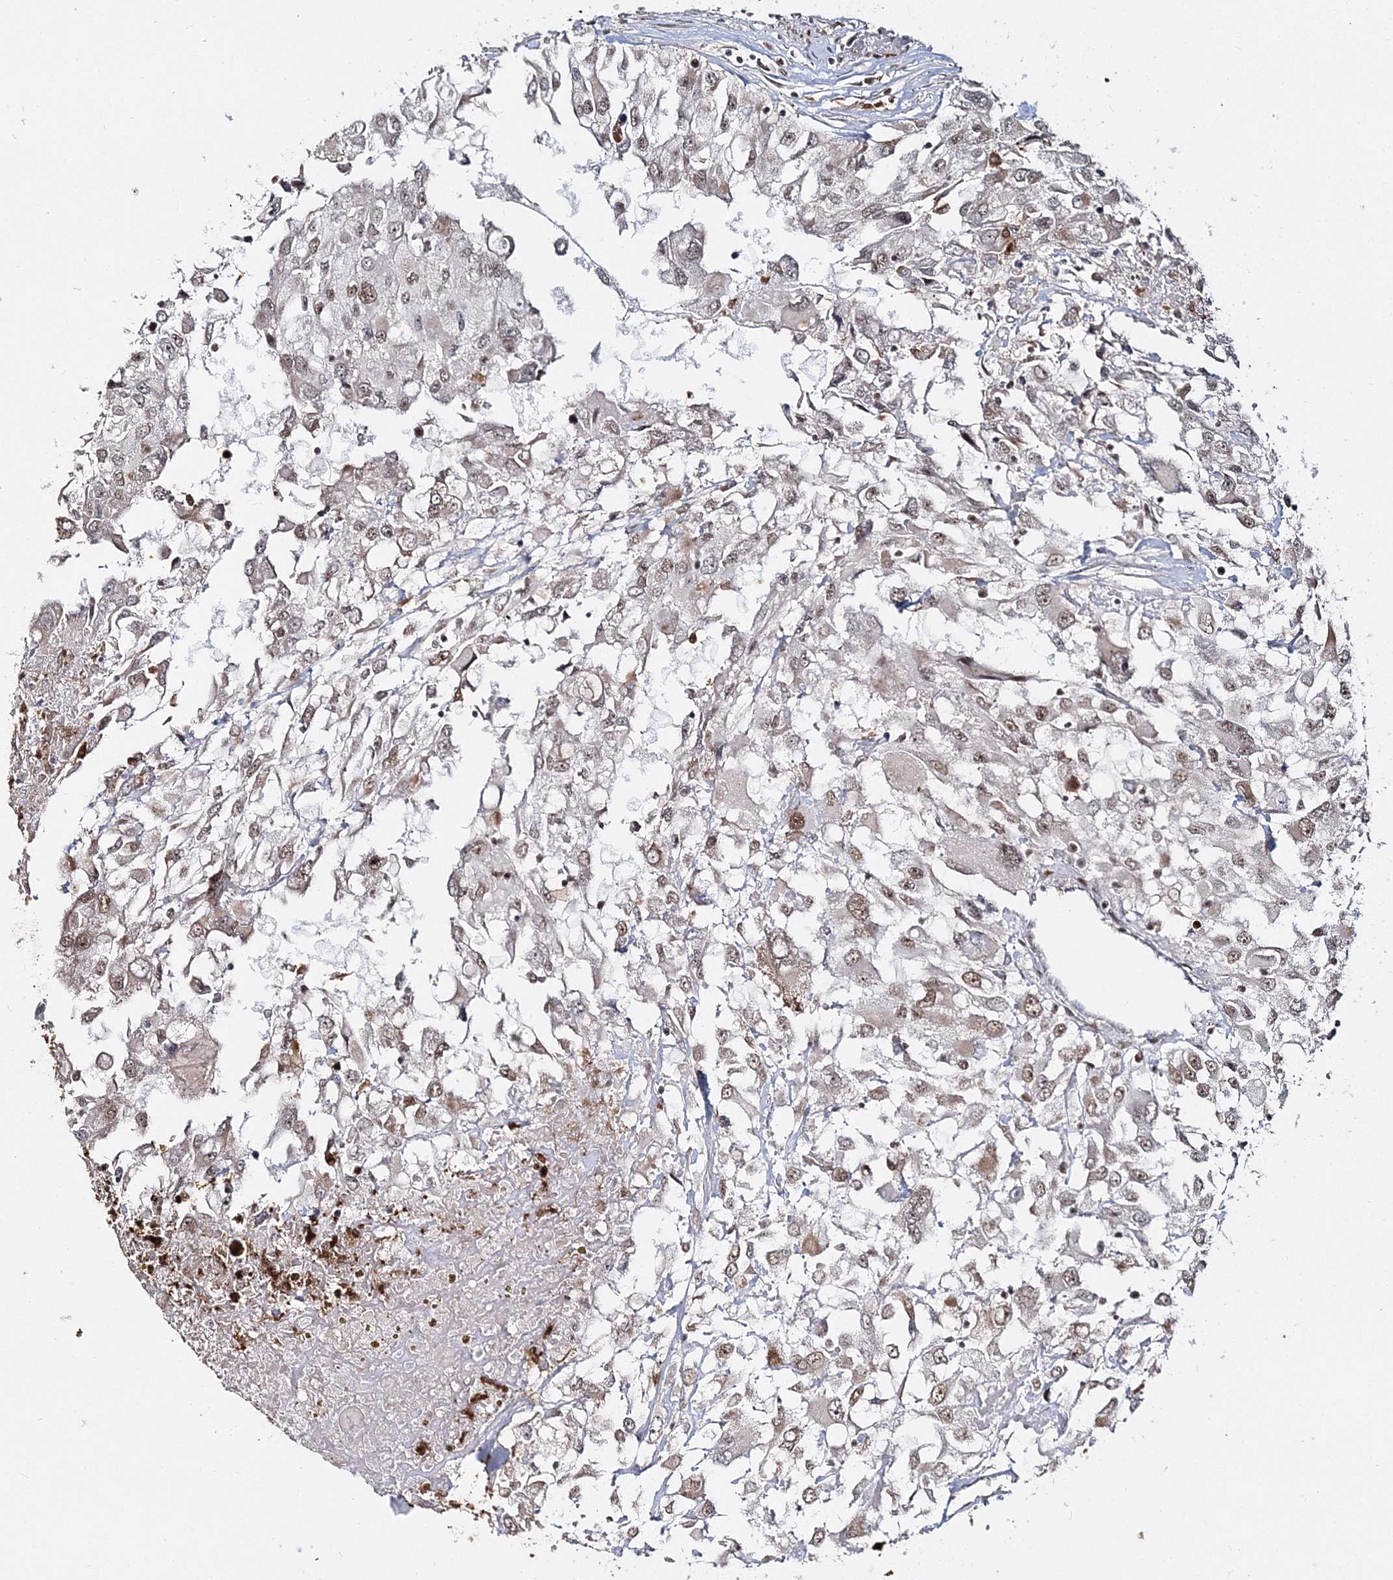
{"staining": {"intensity": "moderate", "quantity": ">75%", "location": "nuclear"}, "tissue": "renal cancer", "cell_type": "Tumor cells", "image_type": "cancer", "snomed": [{"axis": "morphology", "description": "Adenocarcinoma, NOS"}, {"axis": "topography", "description": "Kidney"}], "caption": "Renal cancer (adenocarcinoma) tissue shows moderate nuclear expression in about >75% of tumor cells, visualized by immunohistochemistry.", "gene": "QRICH1", "patient": {"sex": "female", "age": 52}}